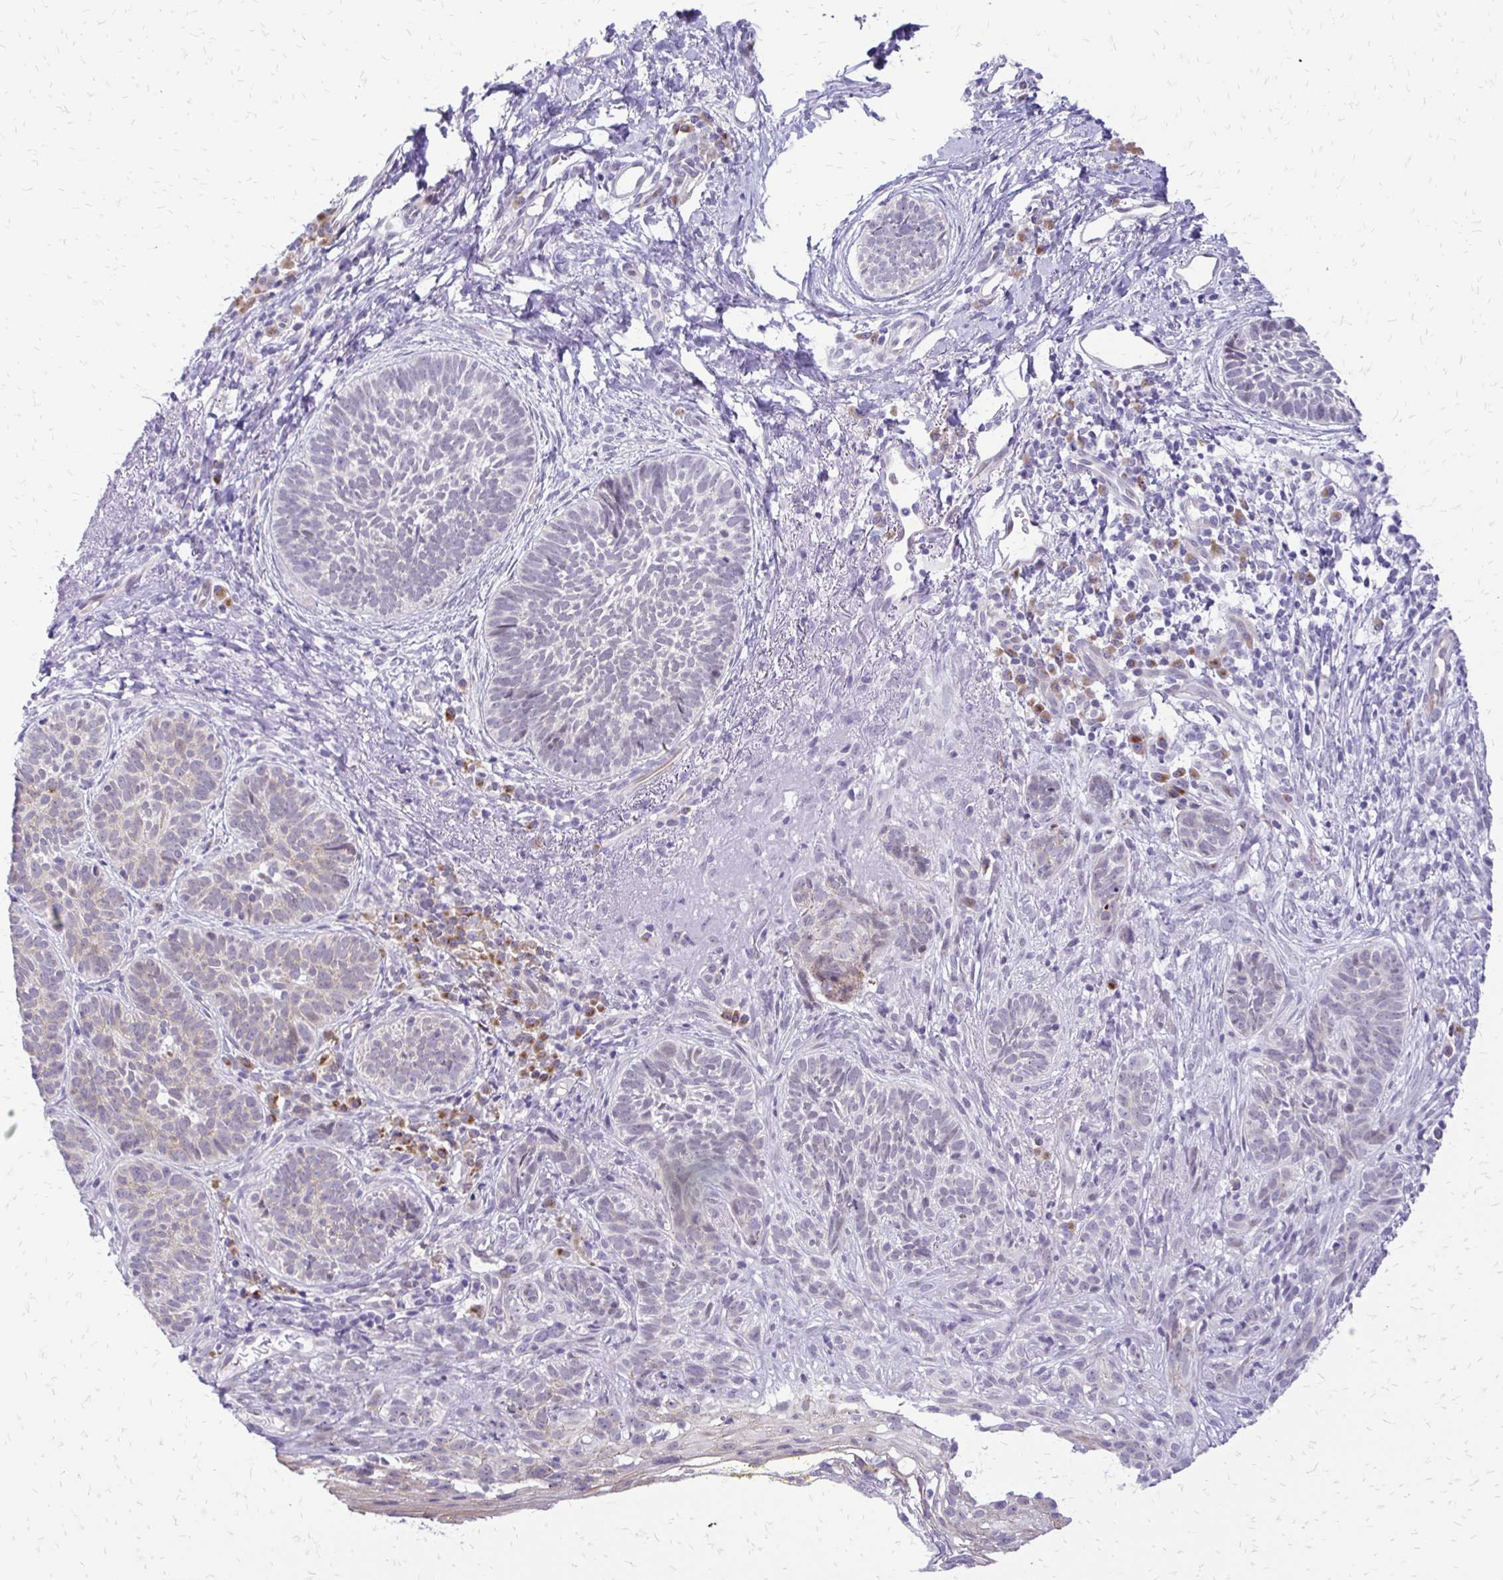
{"staining": {"intensity": "negative", "quantity": "none", "location": "none"}, "tissue": "skin cancer", "cell_type": "Tumor cells", "image_type": "cancer", "snomed": [{"axis": "morphology", "description": "Basal cell carcinoma"}, {"axis": "topography", "description": "Skin"}], "caption": "IHC image of neoplastic tissue: skin cancer stained with DAB (3,3'-diaminobenzidine) demonstrates no significant protein staining in tumor cells.", "gene": "EPYC", "patient": {"sex": "female", "age": 74}}